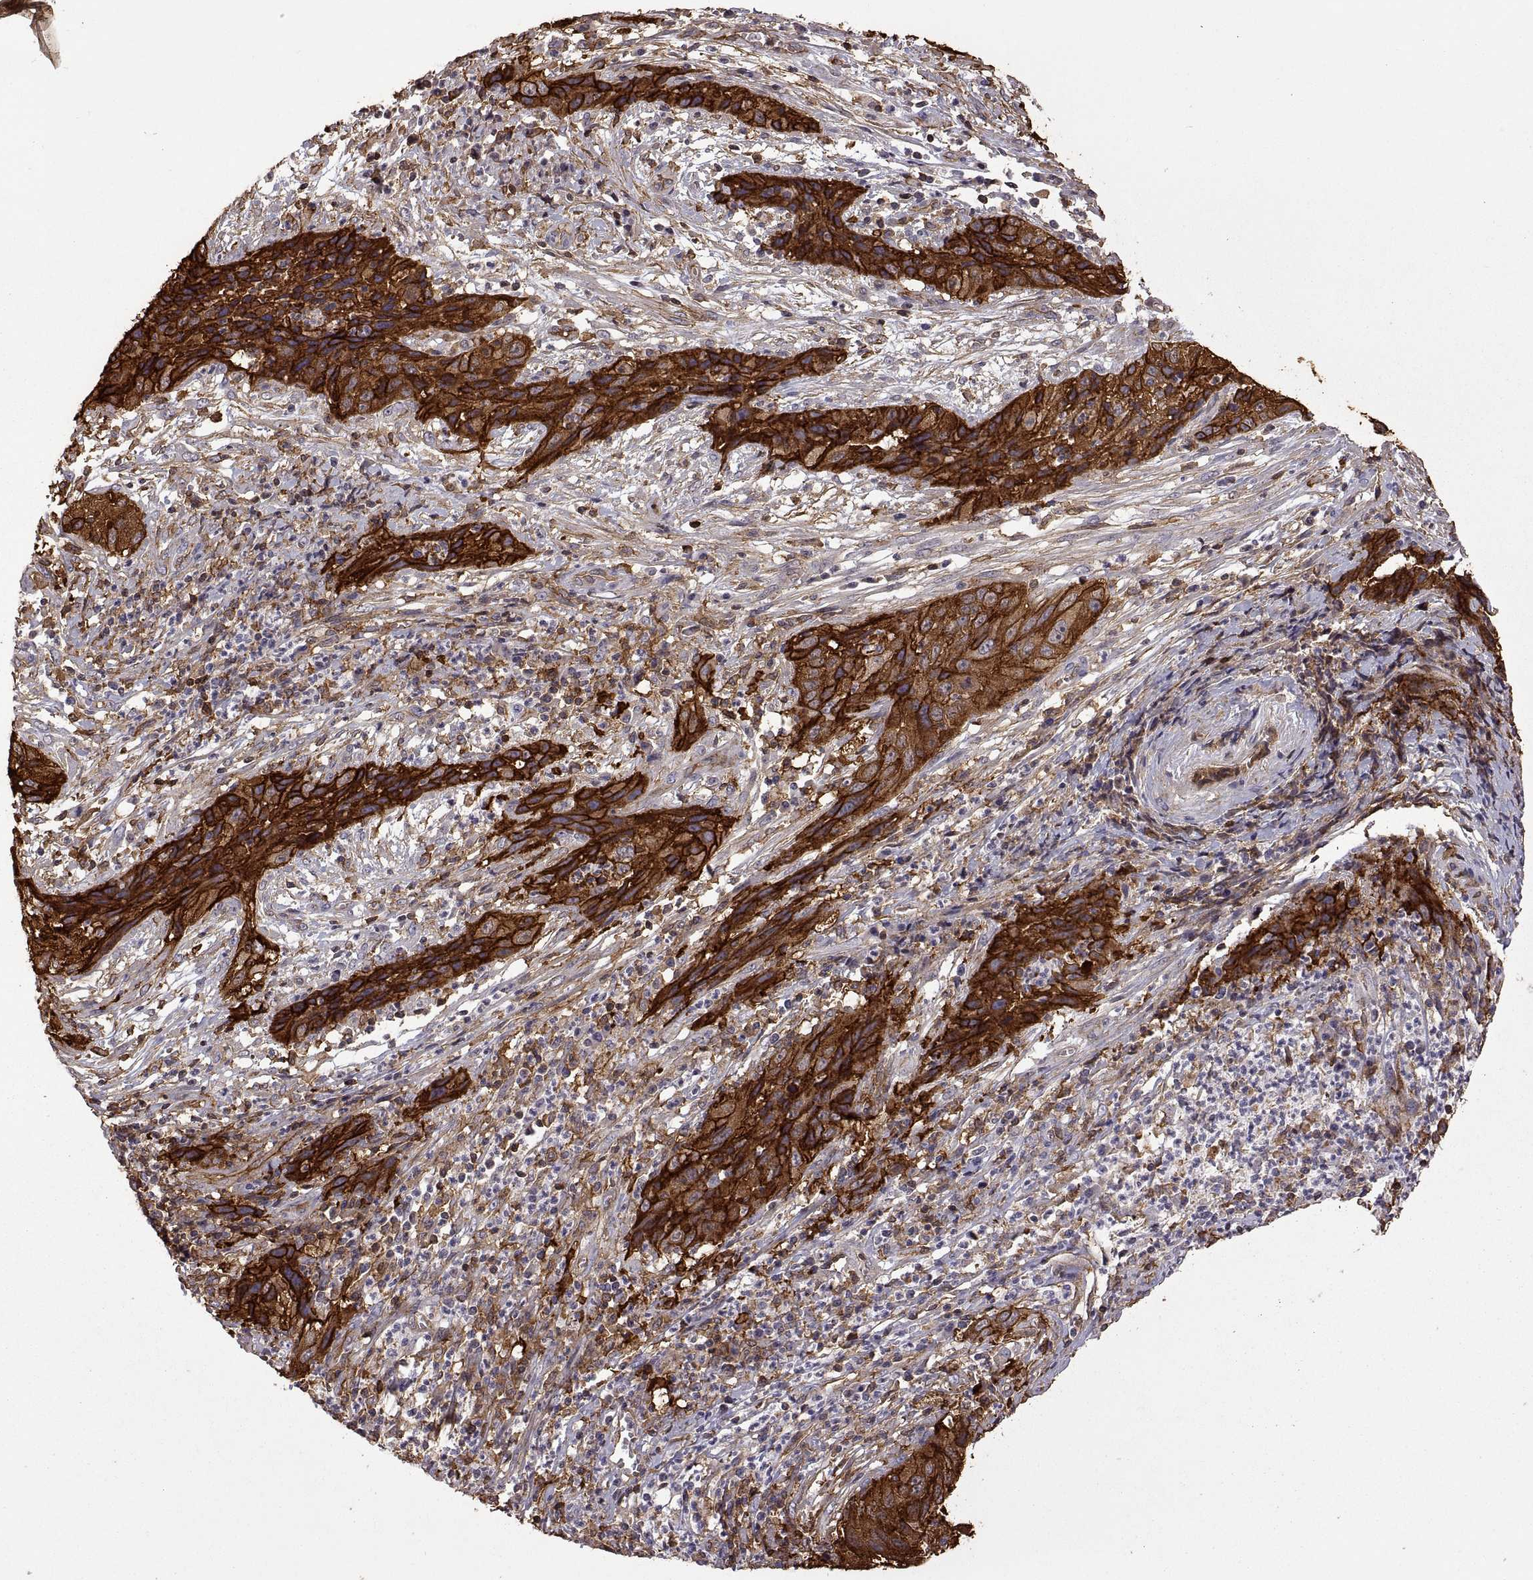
{"staining": {"intensity": "strong", "quantity": ">75%", "location": "cytoplasmic/membranous"}, "tissue": "cervical cancer", "cell_type": "Tumor cells", "image_type": "cancer", "snomed": [{"axis": "morphology", "description": "Squamous cell carcinoma, NOS"}, {"axis": "topography", "description": "Cervix"}], "caption": "Squamous cell carcinoma (cervical) stained with immunohistochemistry (IHC) reveals strong cytoplasmic/membranous positivity in approximately >75% of tumor cells. (Stains: DAB in brown, nuclei in blue, Microscopy: brightfield microscopy at high magnification).", "gene": "S100A10", "patient": {"sex": "female", "age": 32}}